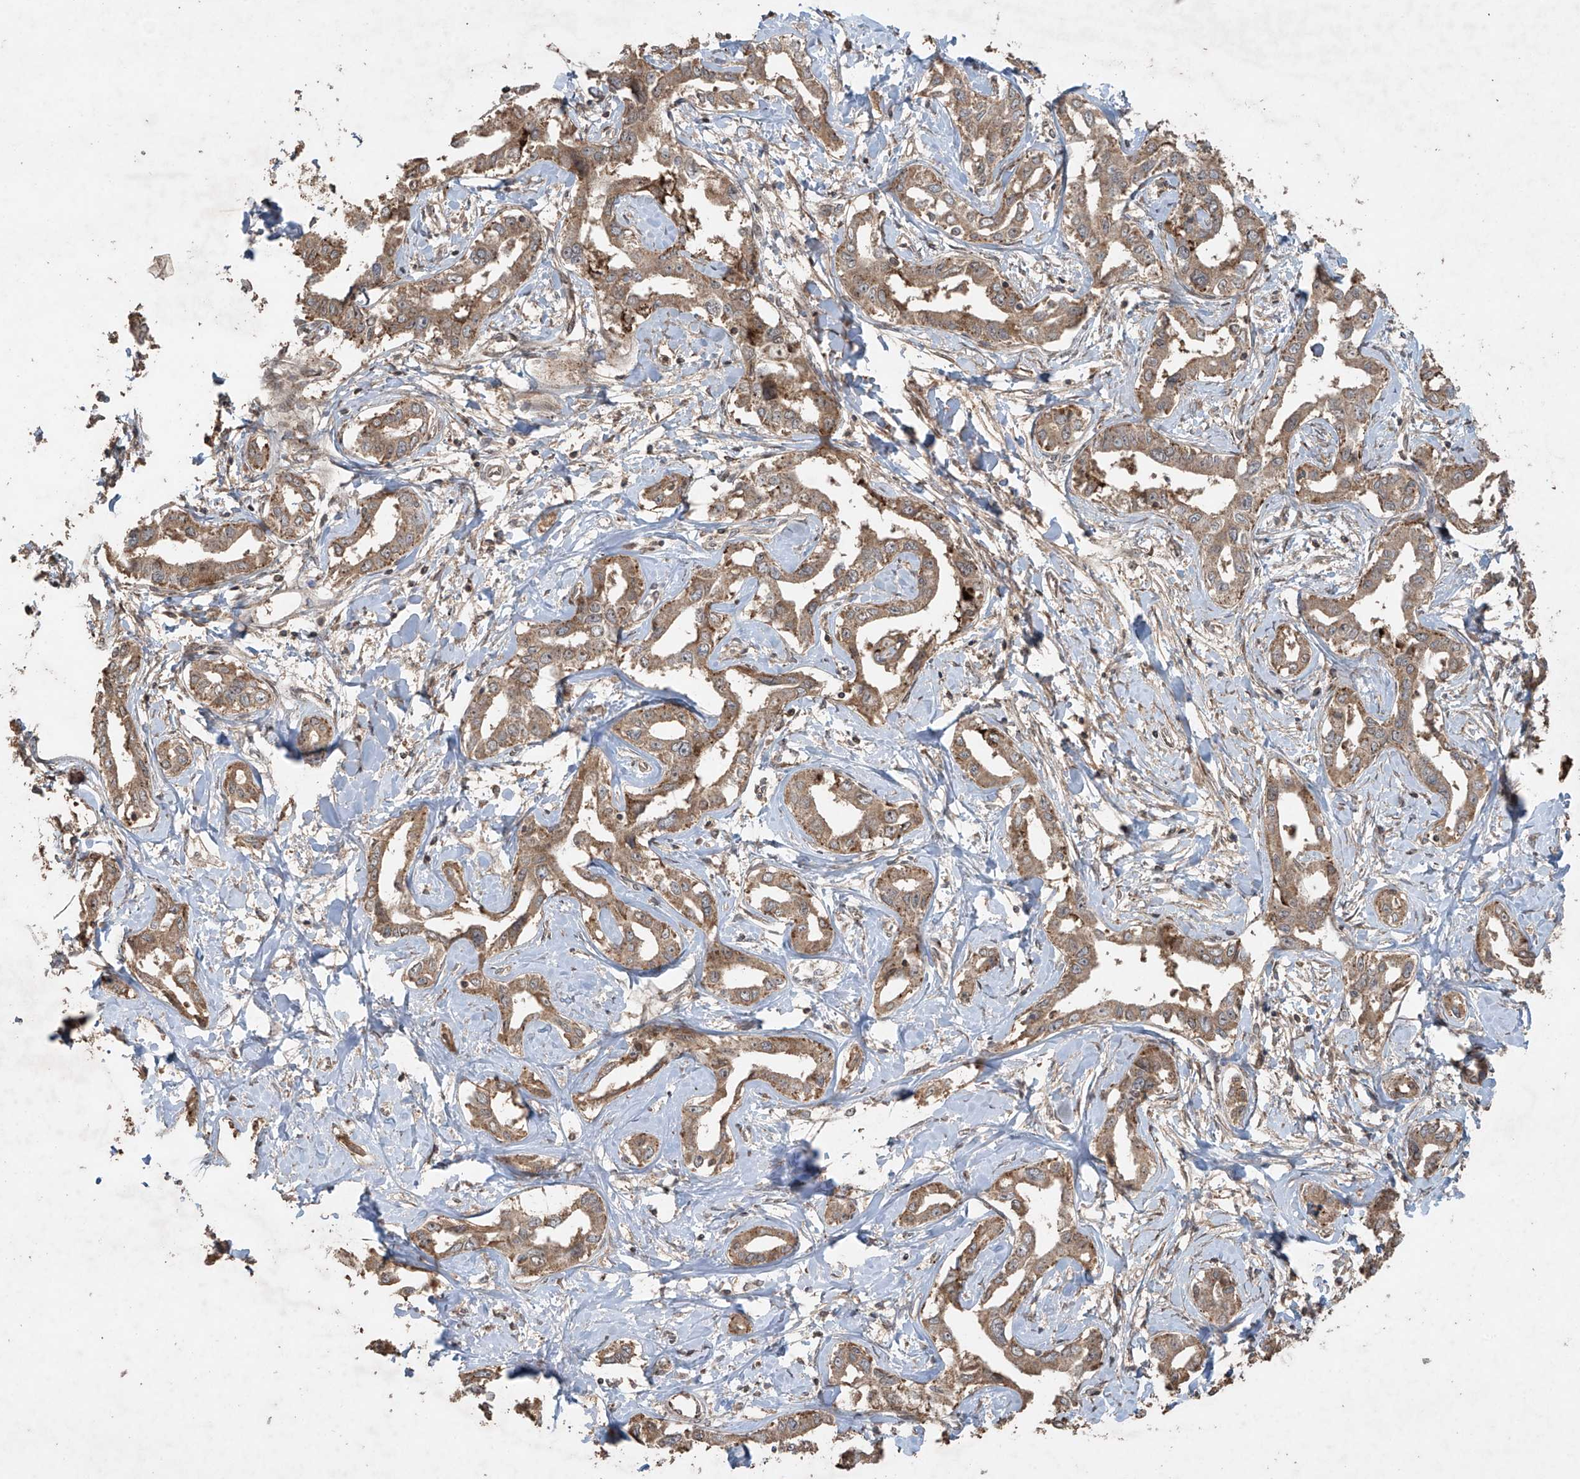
{"staining": {"intensity": "moderate", "quantity": ">75%", "location": "cytoplasmic/membranous"}, "tissue": "liver cancer", "cell_type": "Tumor cells", "image_type": "cancer", "snomed": [{"axis": "morphology", "description": "Cholangiocarcinoma"}, {"axis": "topography", "description": "Liver"}], "caption": "Protein expression analysis of cholangiocarcinoma (liver) demonstrates moderate cytoplasmic/membranous expression in about >75% of tumor cells. The staining was performed using DAB to visualize the protein expression in brown, while the nuclei were stained in blue with hematoxylin (Magnification: 20x).", "gene": "PGPEP1", "patient": {"sex": "male", "age": 59}}